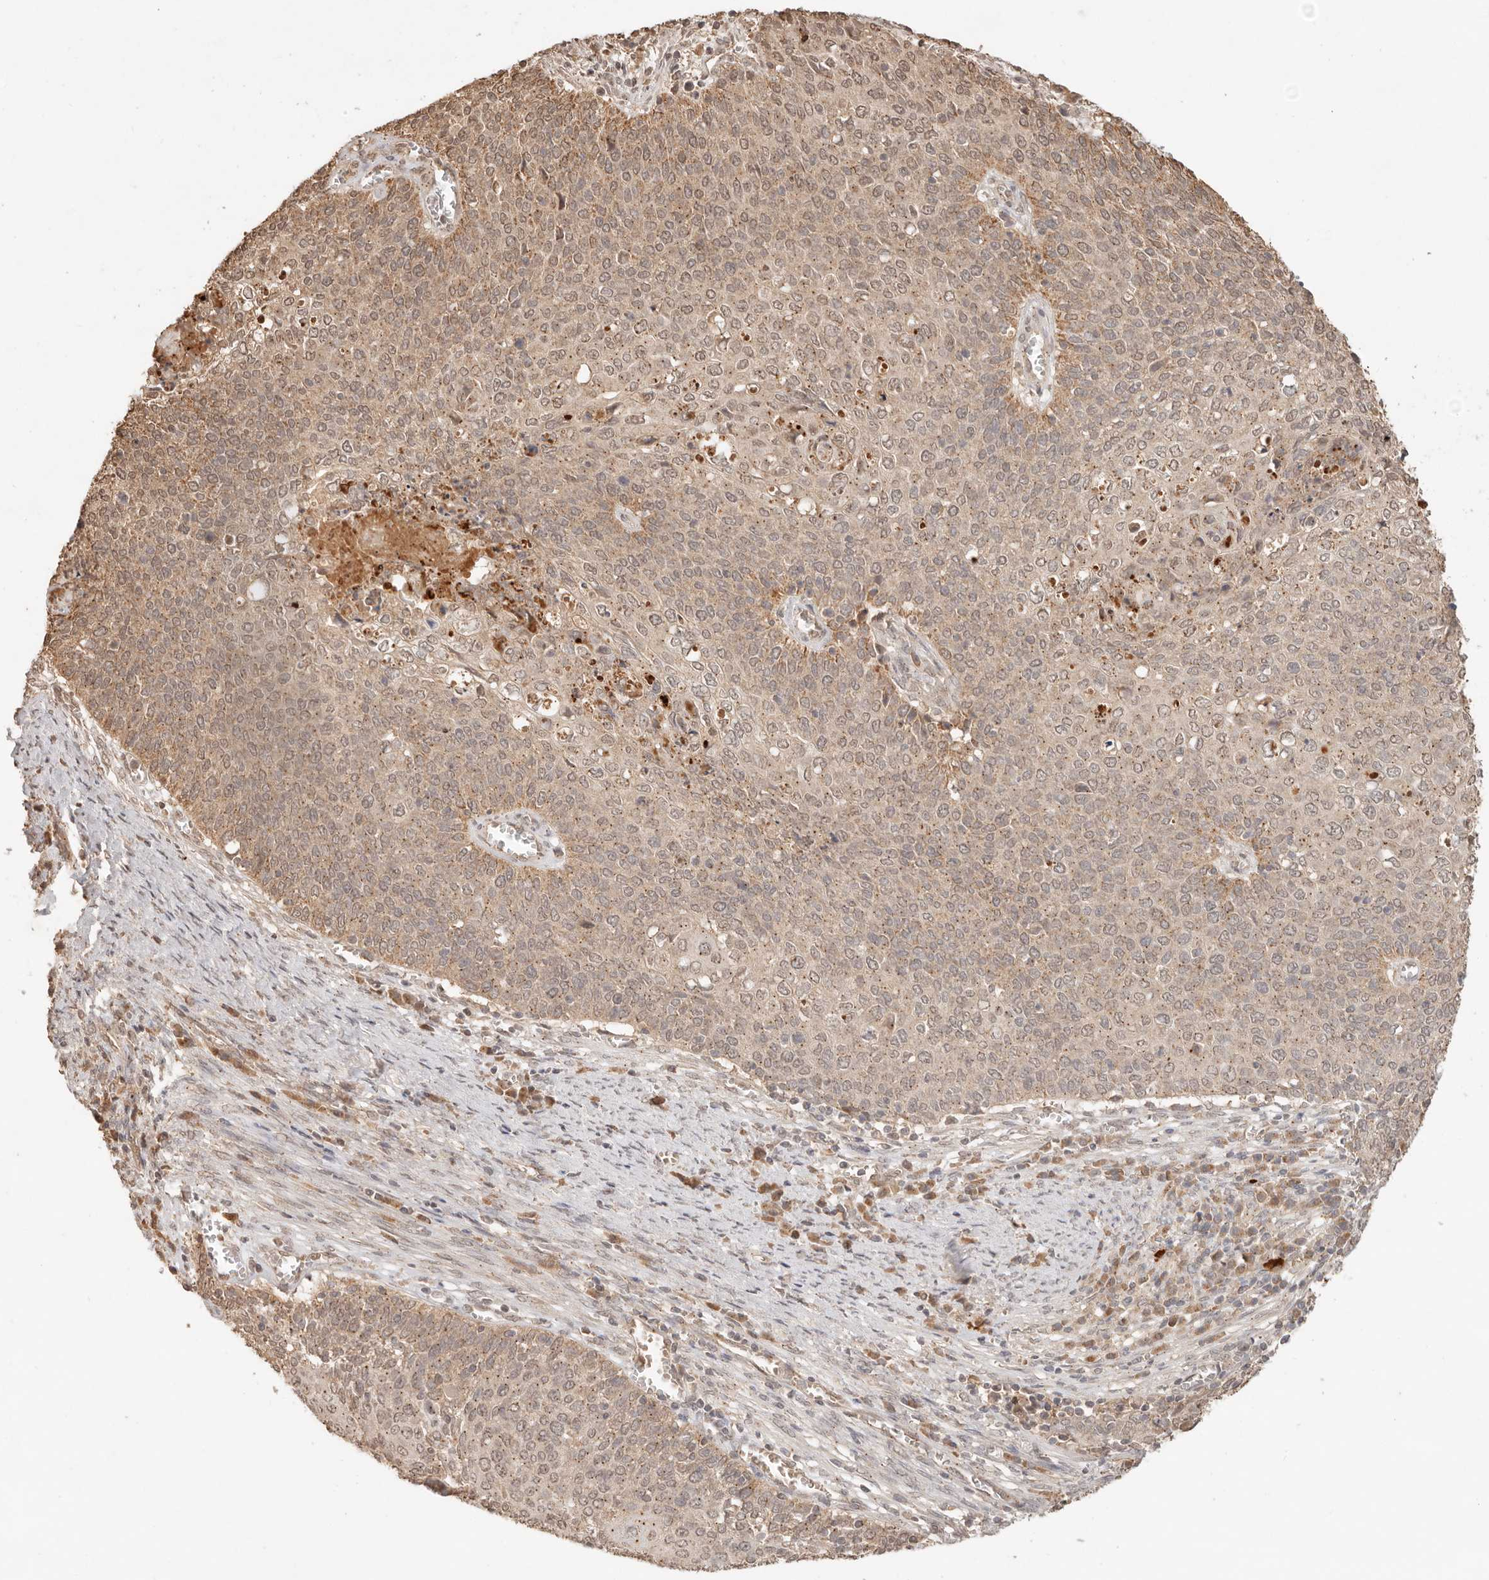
{"staining": {"intensity": "weak", "quantity": ">75%", "location": "cytoplasmic/membranous"}, "tissue": "cervical cancer", "cell_type": "Tumor cells", "image_type": "cancer", "snomed": [{"axis": "morphology", "description": "Squamous cell carcinoma, NOS"}, {"axis": "topography", "description": "Cervix"}], "caption": "A histopathology image of human squamous cell carcinoma (cervical) stained for a protein displays weak cytoplasmic/membranous brown staining in tumor cells. (DAB IHC, brown staining for protein, blue staining for nuclei).", "gene": "LMO4", "patient": {"sex": "female", "age": 39}}